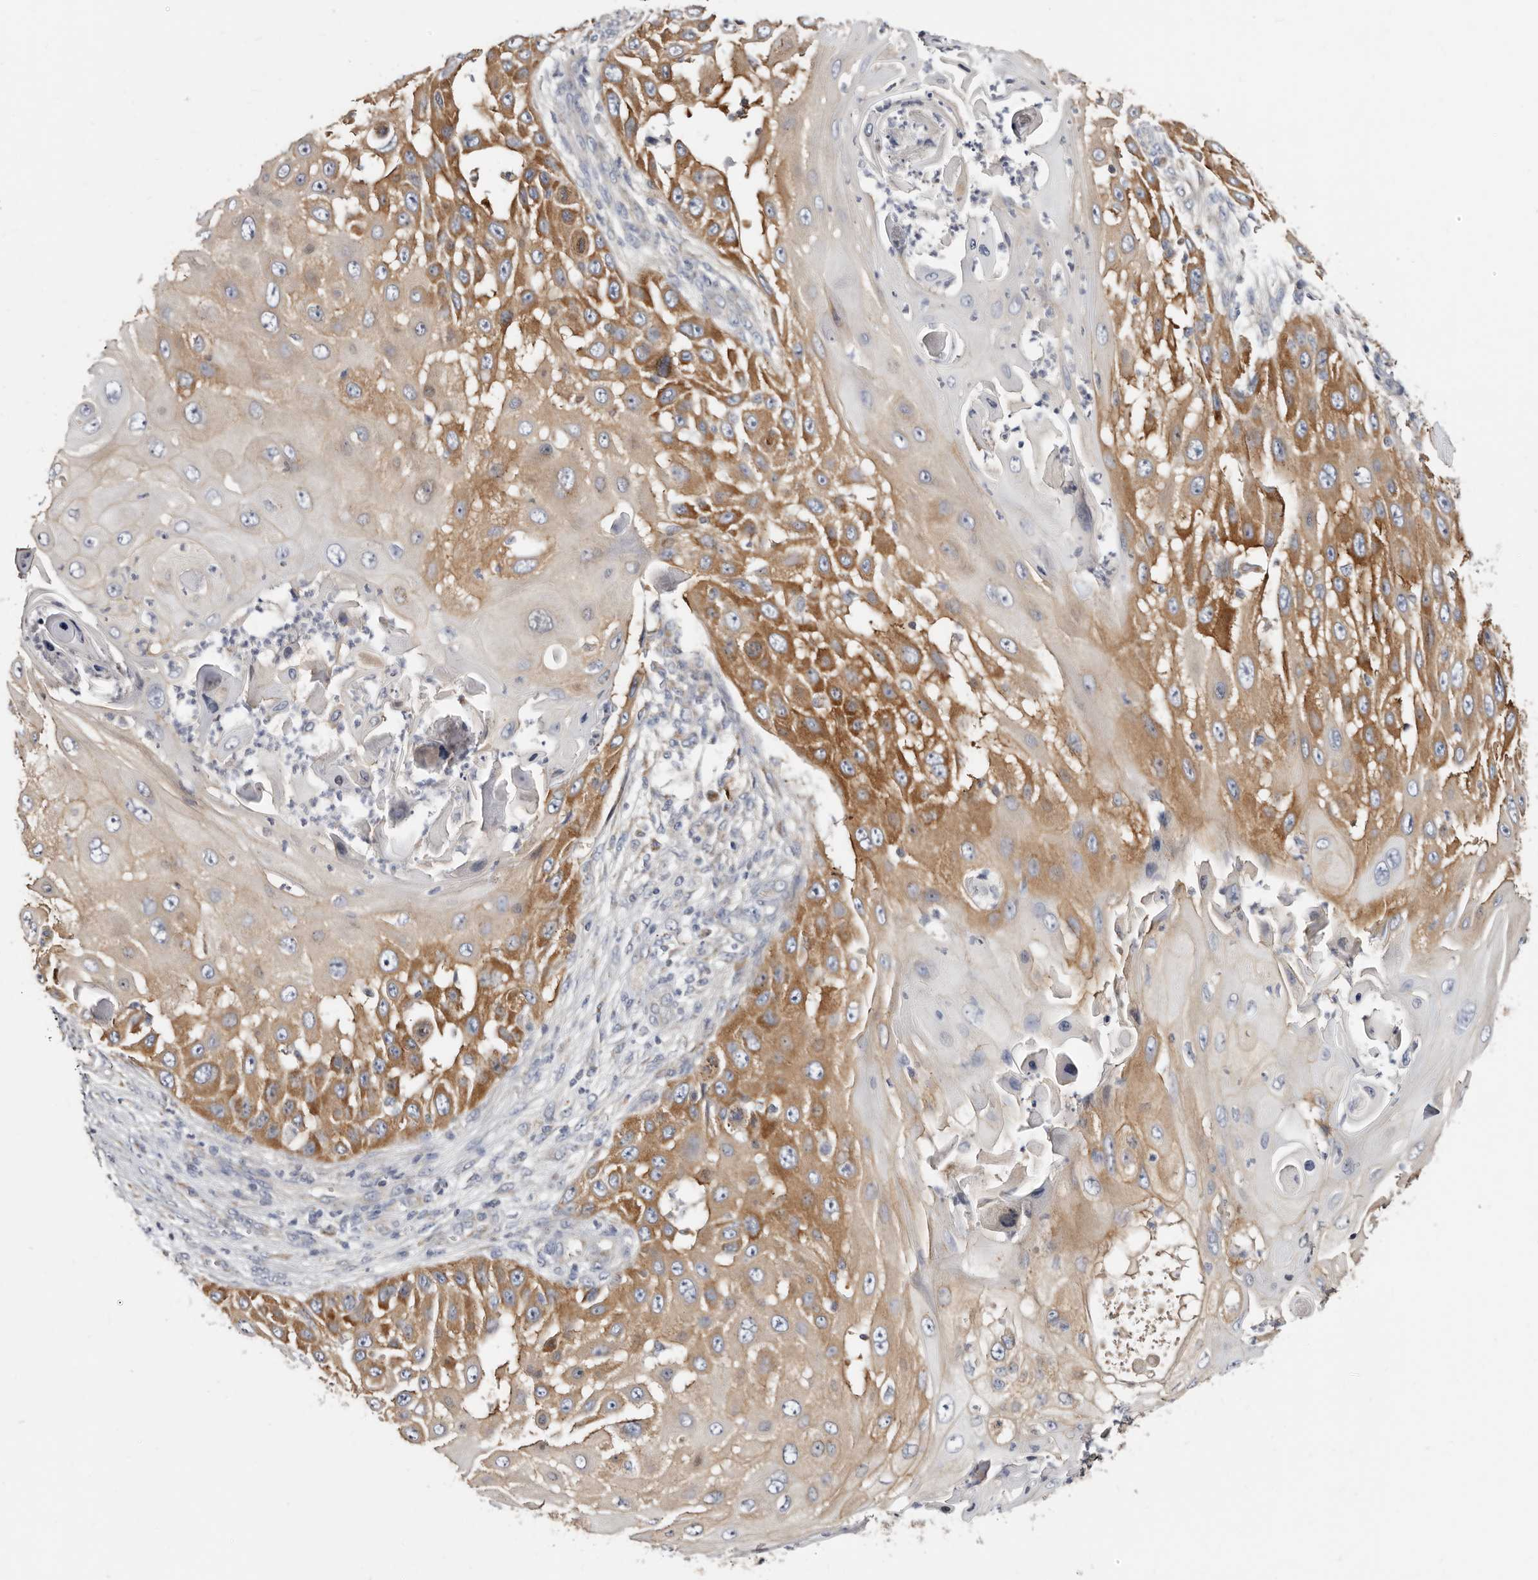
{"staining": {"intensity": "moderate", "quantity": ">75%", "location": "cytoplasmic/membranous"}, "tissue": "skin cancer", "cell_type": "Tumor cells", "image_type": "cancer", "snomed": [{"axis": "morphology", "description": "Squamous cell carcinoma, NOS"}, {"axis": "topography", "description": "Skin"}], "caption": "The image exhibits a brown stain indicating the presence of a protein in the cytoplasmic/membranous of tumor cells in skin squamous cell carcinoma. Immunohistochemistry (ihc) stains the protein in brown and the nuclei are stained blue.", "gene": "BAIAP2L1", "patient": {"sex": "female", "age": 44}}